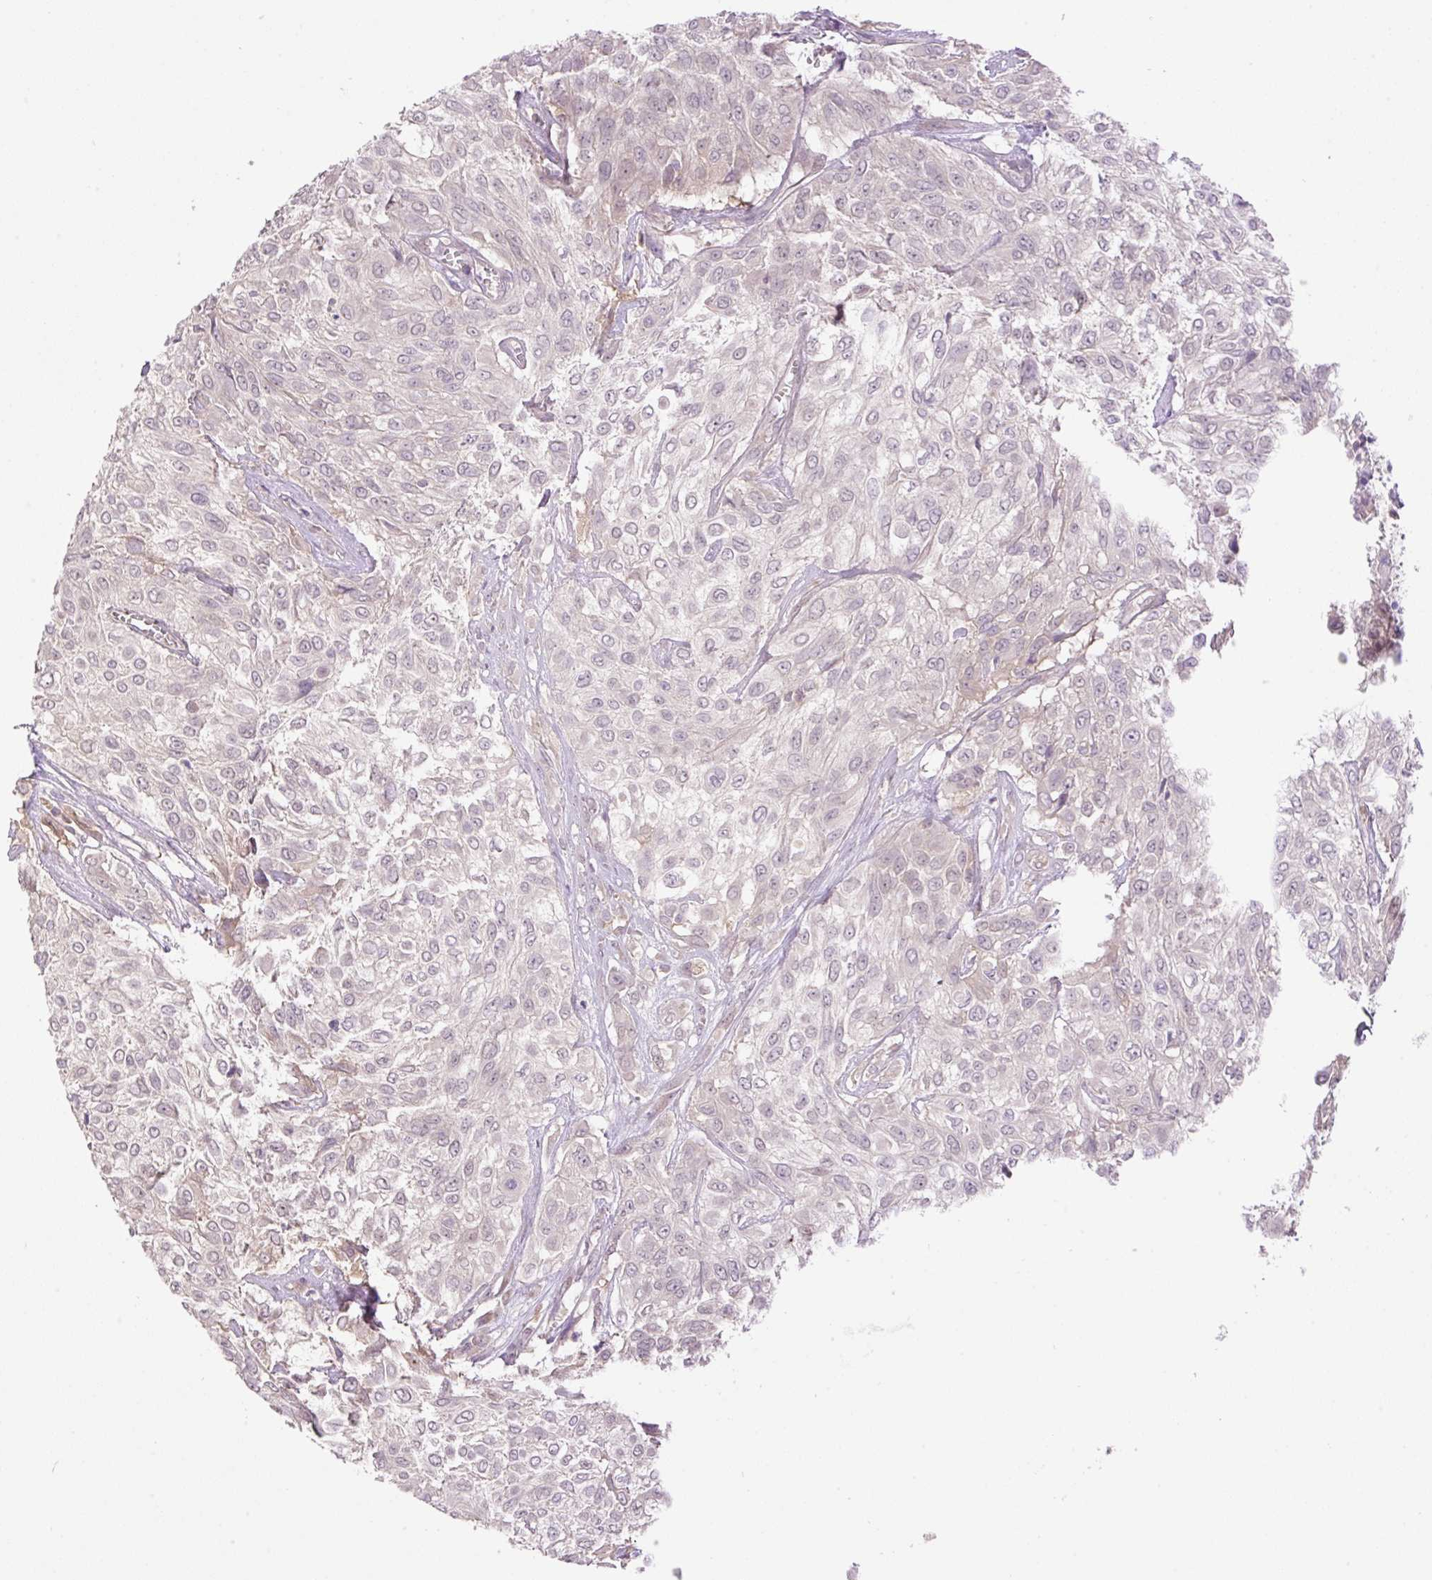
{"staining": {"intensity": "negative", "quantity": "none", "location": "none"}, "tissue": "urothelial cancer", "cell_type": "Tumor cells", "image_type": "cancer", "snomed": [{"axis": "morphology", "description": "Urothelial carcinoma, High grade"}, {"axis": "topography", "description": "Urinary bladder"}], "caption": "High power microscopy micrograph of an immunohistochemistry image of urothelial cancer, revealing no significant staining in tumor cells.", "gene": "HABP4", "patient": {"sex": "male", "age": 57}}